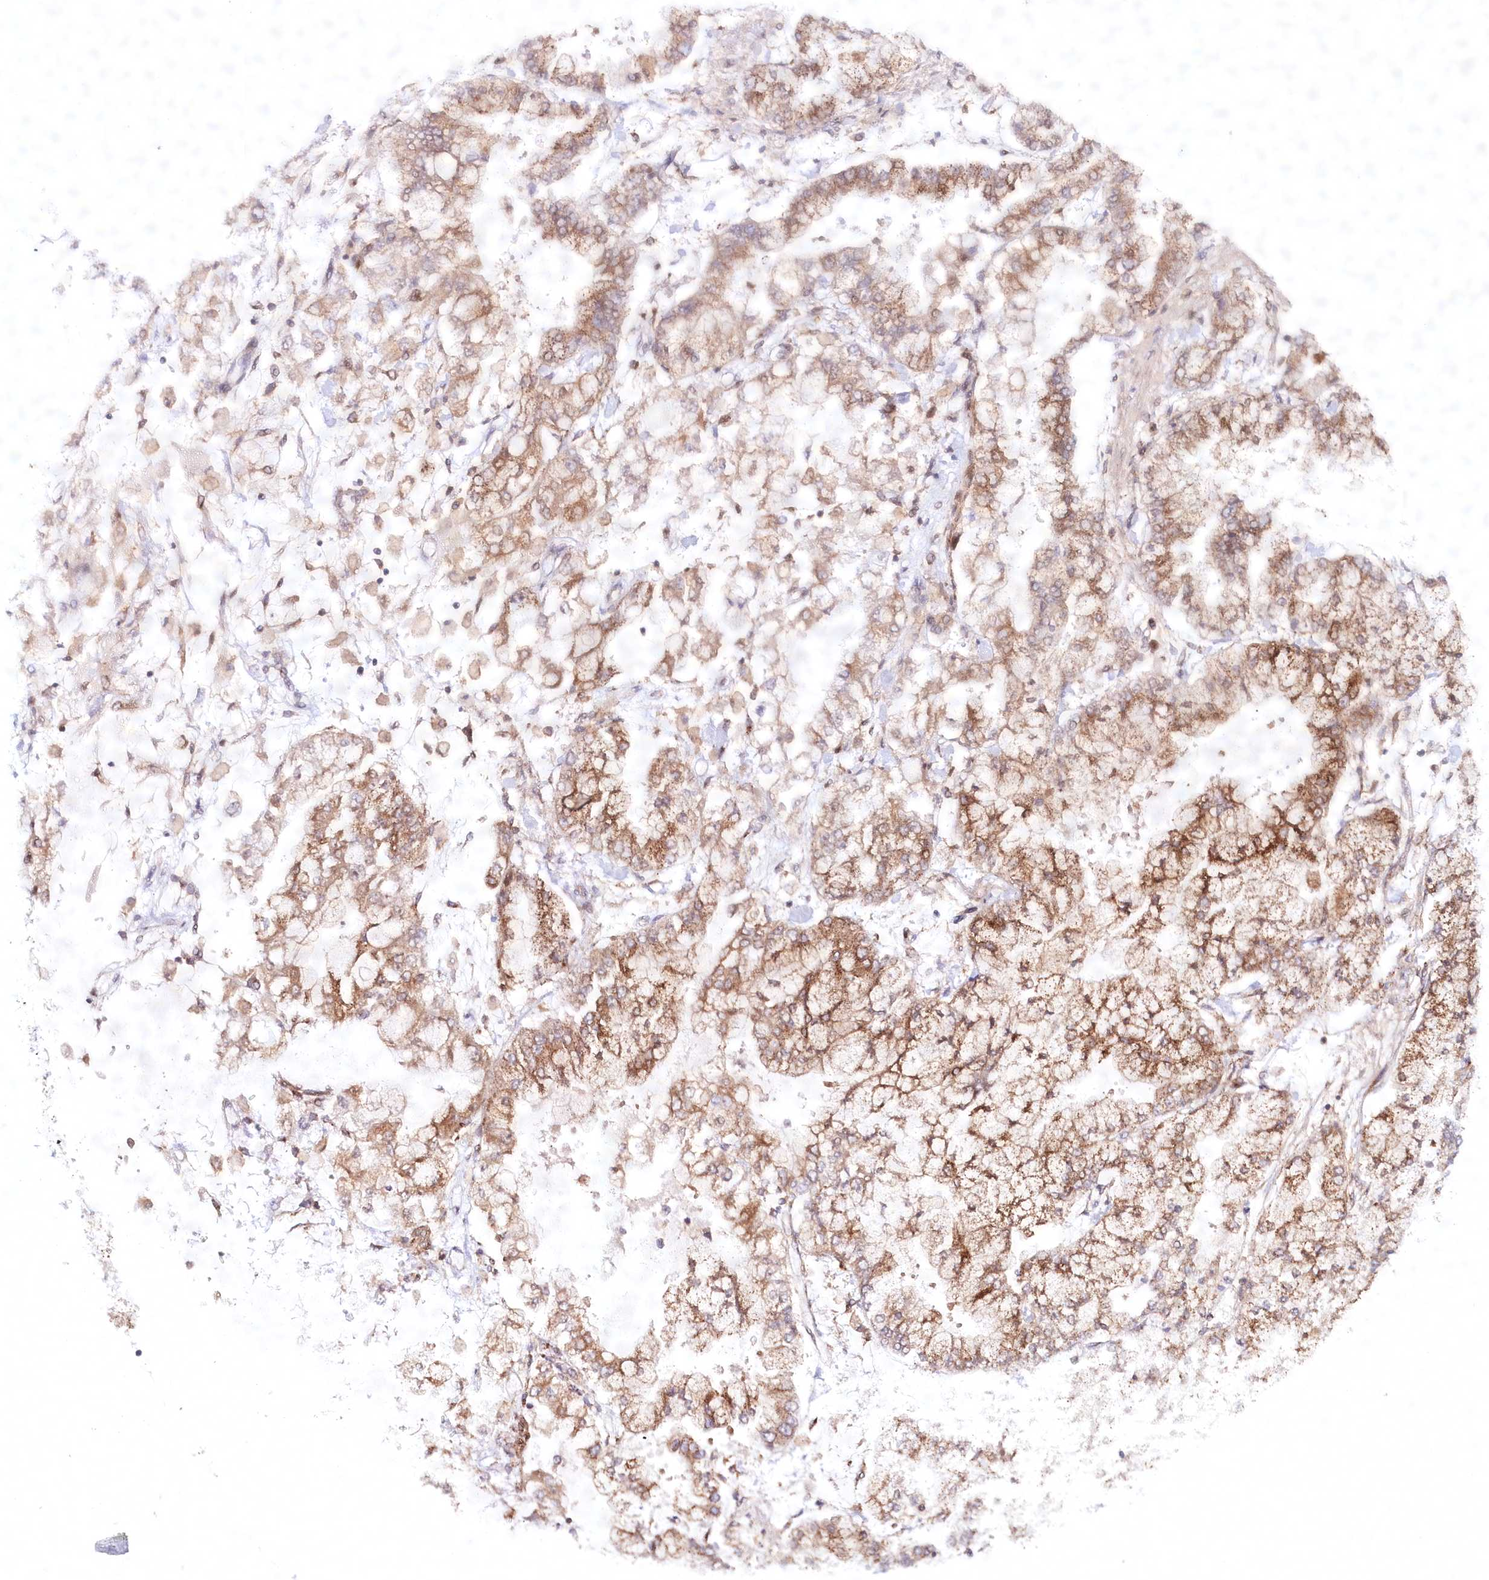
{"staining": {"intensity": "moderate", "quantity": ">75%", "location": "cytoplasmic/membranous"}, "tissue": "stomach cancer", "cell_type": "Tumor cells", "image_type": "cancer", "snomed": [{"axis": "morphology", "description": "Normal tissue, NOS"}, {"axis": "morphology", "description": "Adenocarcinoma, NOS"}, {"axis": "topography", "description": "Stomach, upper"}, {"axis": "topography", "description": "Stomach"}], "caption": "Stomach adenocarcinoma stained for a protein (brown) reveals moderate cytoplasmic/membranous positive positivity in about >75% of tumor cells.", "gene": "COPG1", "patient": {"sex": "male", "age": 76}}